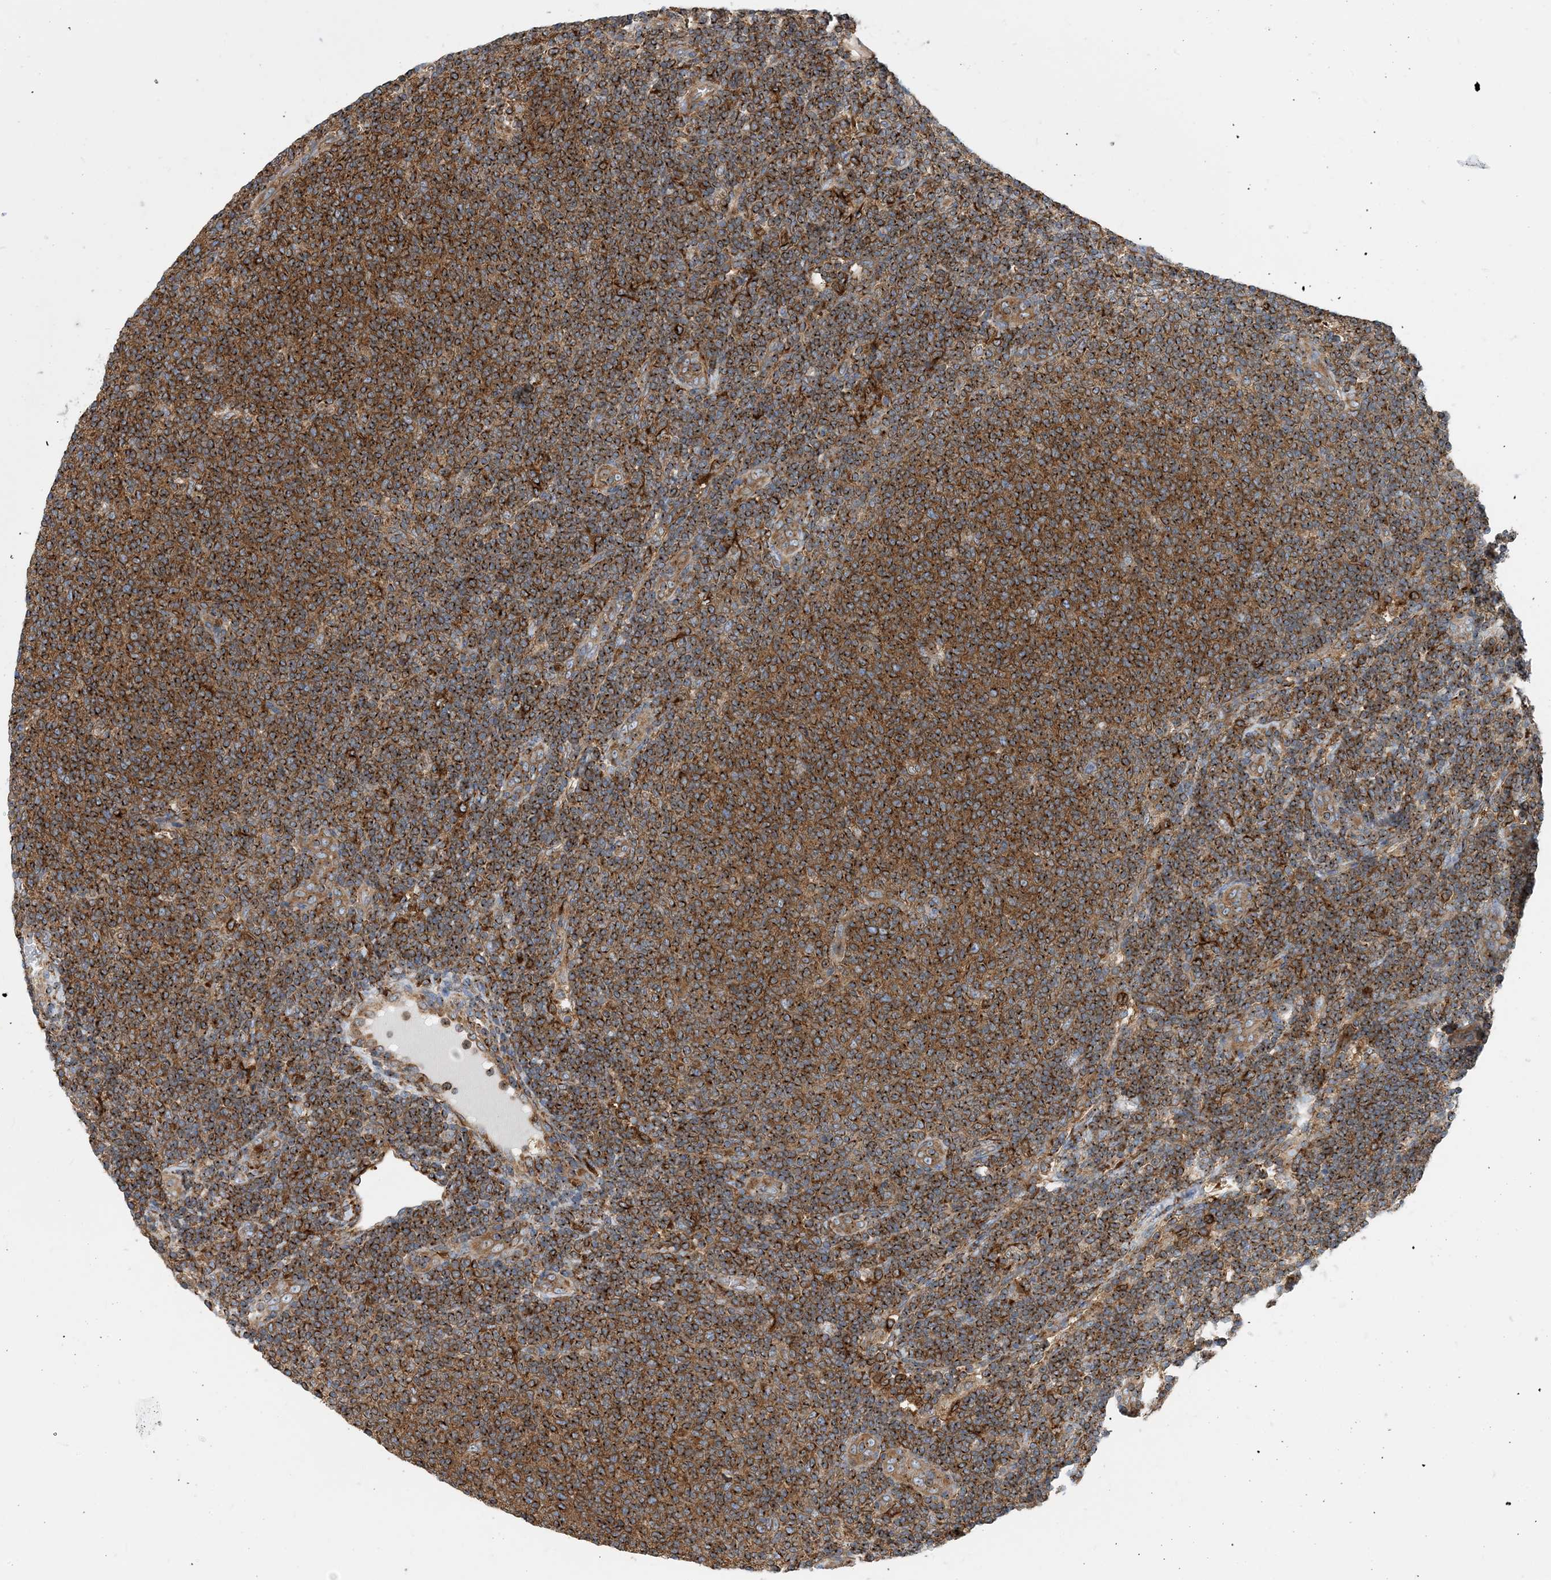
{"staining": {"intensity": "moderate", "quantity": ">75%", "location": "cytoplasmic/membranous"}, "tissue": "lymphoma", "cell_type": "Tumor cells", "image_type": "cancer", "snomed": [{"axis": "morphology", "description": "Malignant lymphoma, non-Hodgkin's type, Low grade"}, {"axis": "topography", "description": "Lymph node"}], "caption": "IHC of lymphoma shows medium levels of moderate cytoplasmic/membranous positivity in approximately >75% of tumor cells.", "gene": "DYNC1LI1", "patient": {"sex": "male", "age": 66}}